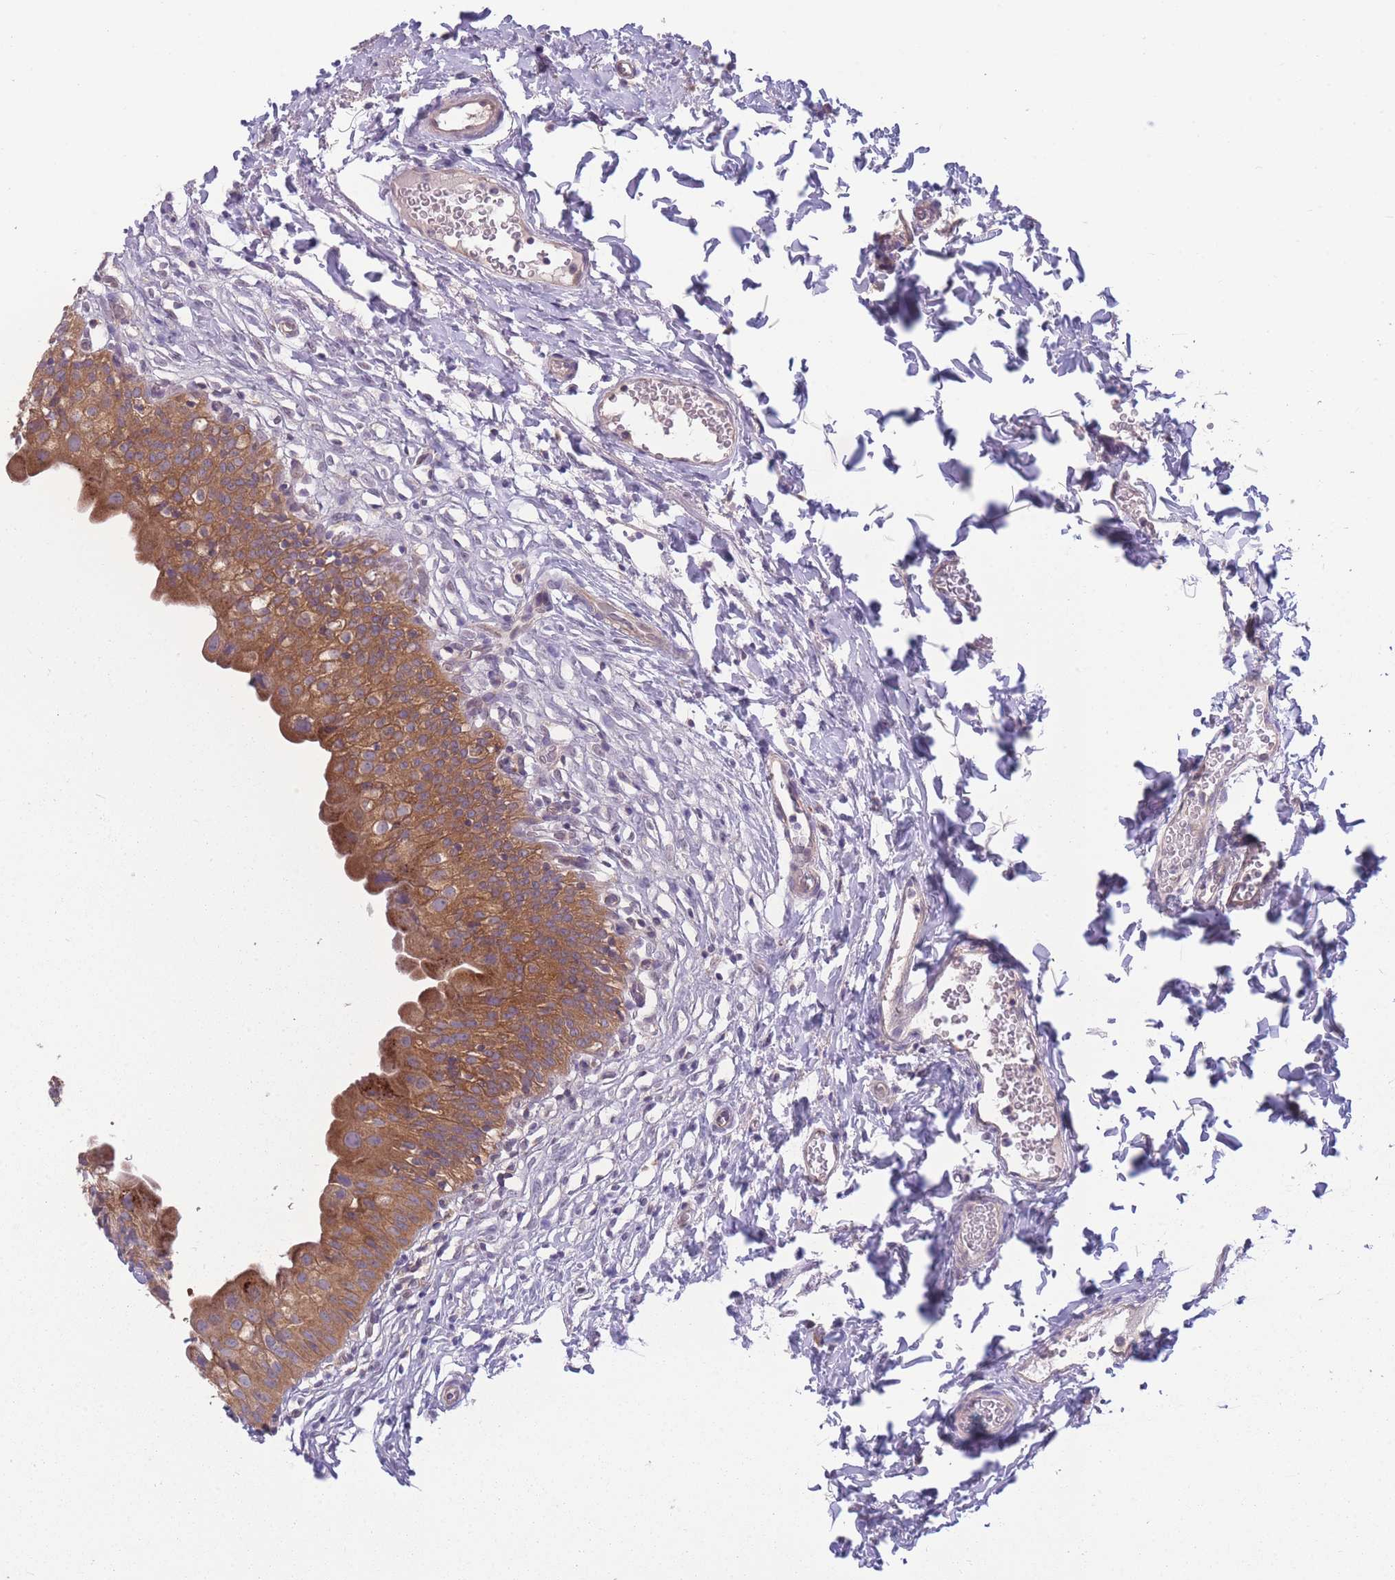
{"staining": {"intensity": "moderate", "quantity": ">75%", "location": "cytoplasmic/membranous"}, "tissue": "urinary bladder", "cell_type": "Urothelial cells", "image_type": "normal", "snomed": [{"axis": "morphology", "description": "Normal tissue, NOS"}, {"axis": "topography", "description": "Urinary bladder"}], "caption": "Immunohistochemistry (IHC) micrograph of benign urinary bladder: human urinary bladder stained using IHC shows medium levels of moderate protein expression localized specifically in the cytoplasmic/membranous of urothelial cells, appearing as a cytoplasmic/membranous brown color.", "gene": "CCT6A", "patient": {"sex": "male", "age": 55}}